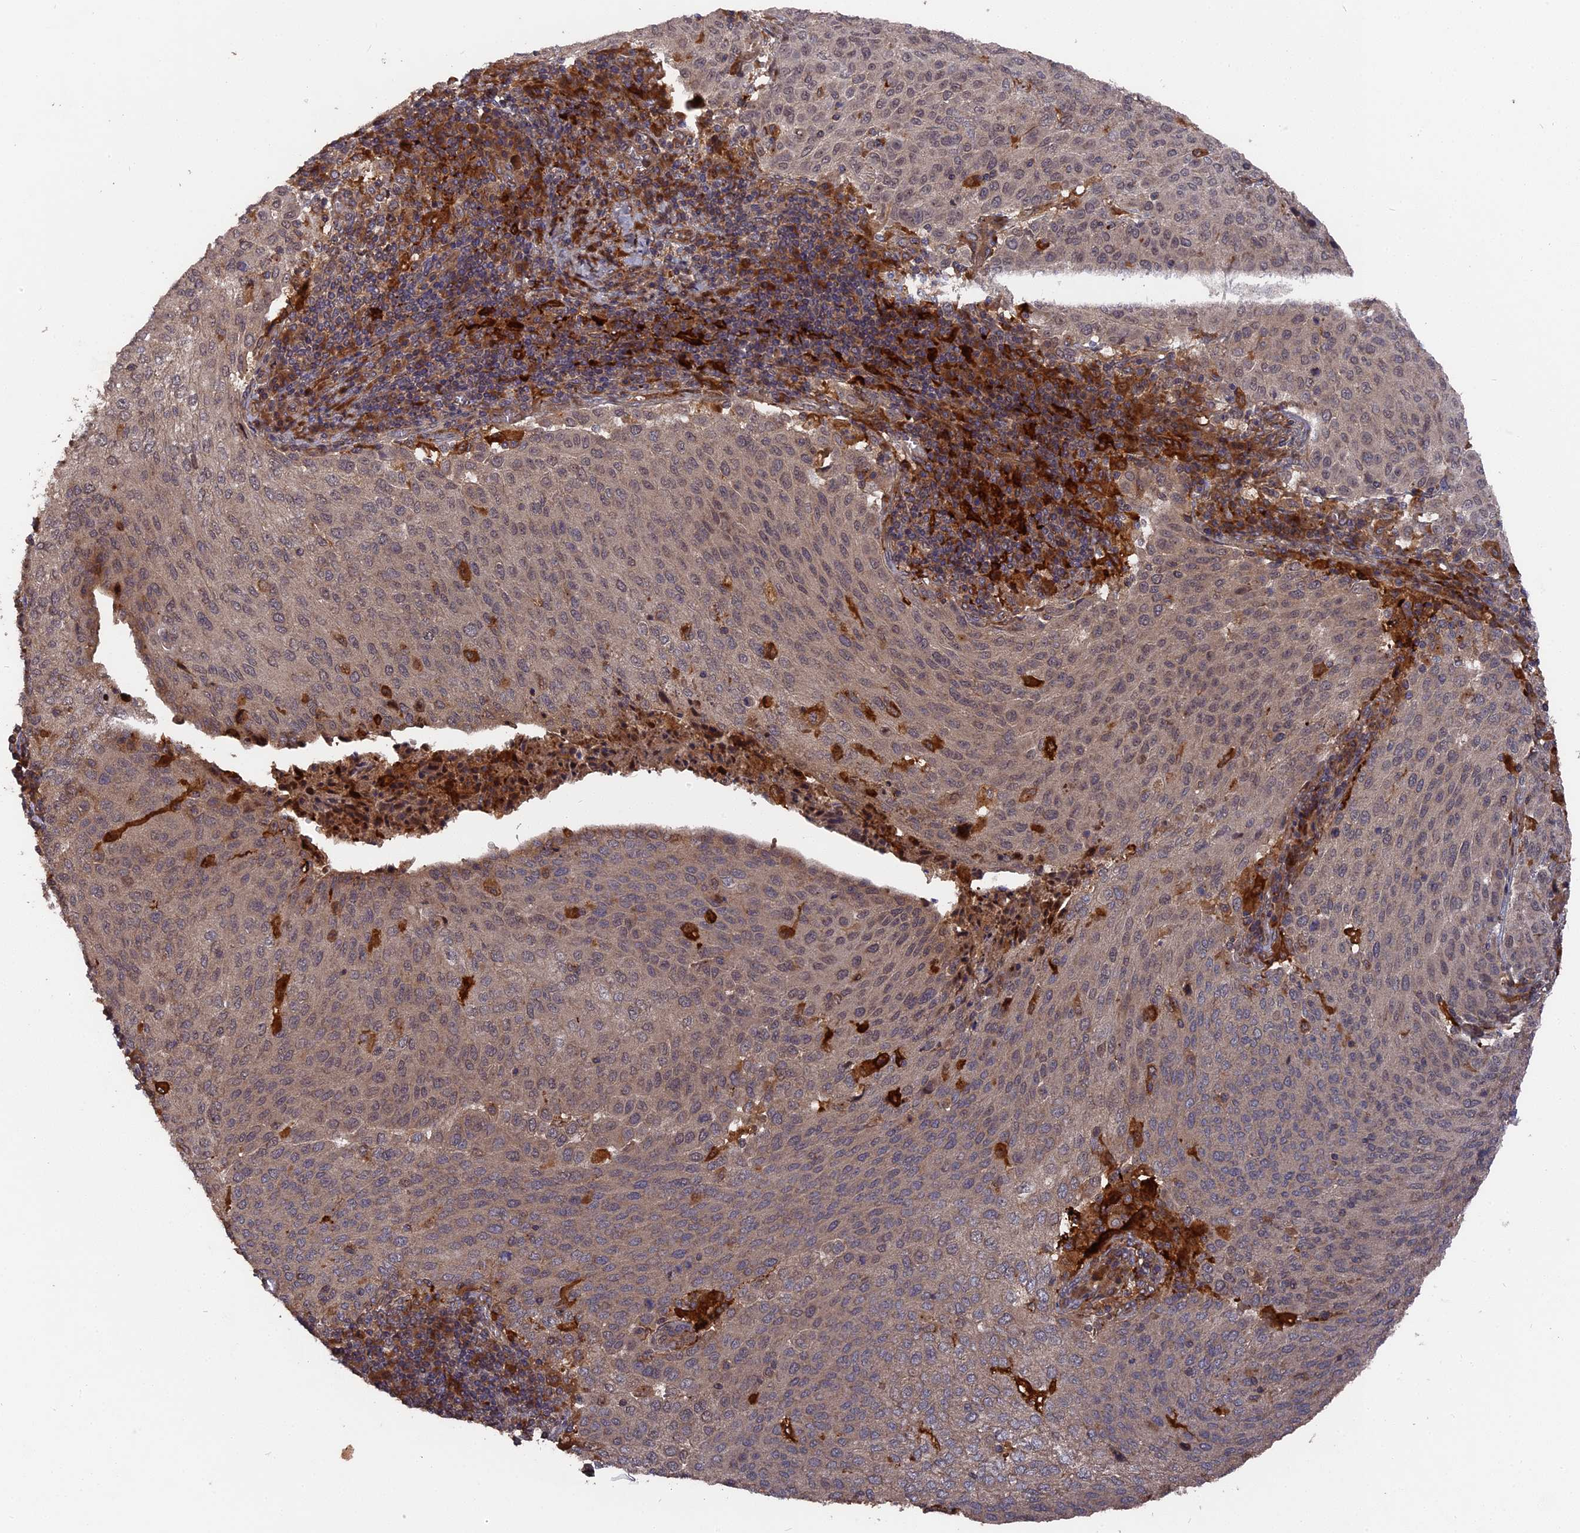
{"staining": {"intensity": "negative", "quantity": "none", "location": "none"}, "tissue": "cervical cancer", "cell_type": "Tumor cells", "image_type": "cancer", "snomed": [{"axis": "morphology", "description": "Squamous cell carcinoma, NOS"}, {"axis": "topography", "description": "Cervix"}], "caption": "Immunohistochemistry (IHC) of human cervical cancer shows no staining in tumor cells.", "gene": "DEF8", "patient": {"sex": "female", "age": 46}}